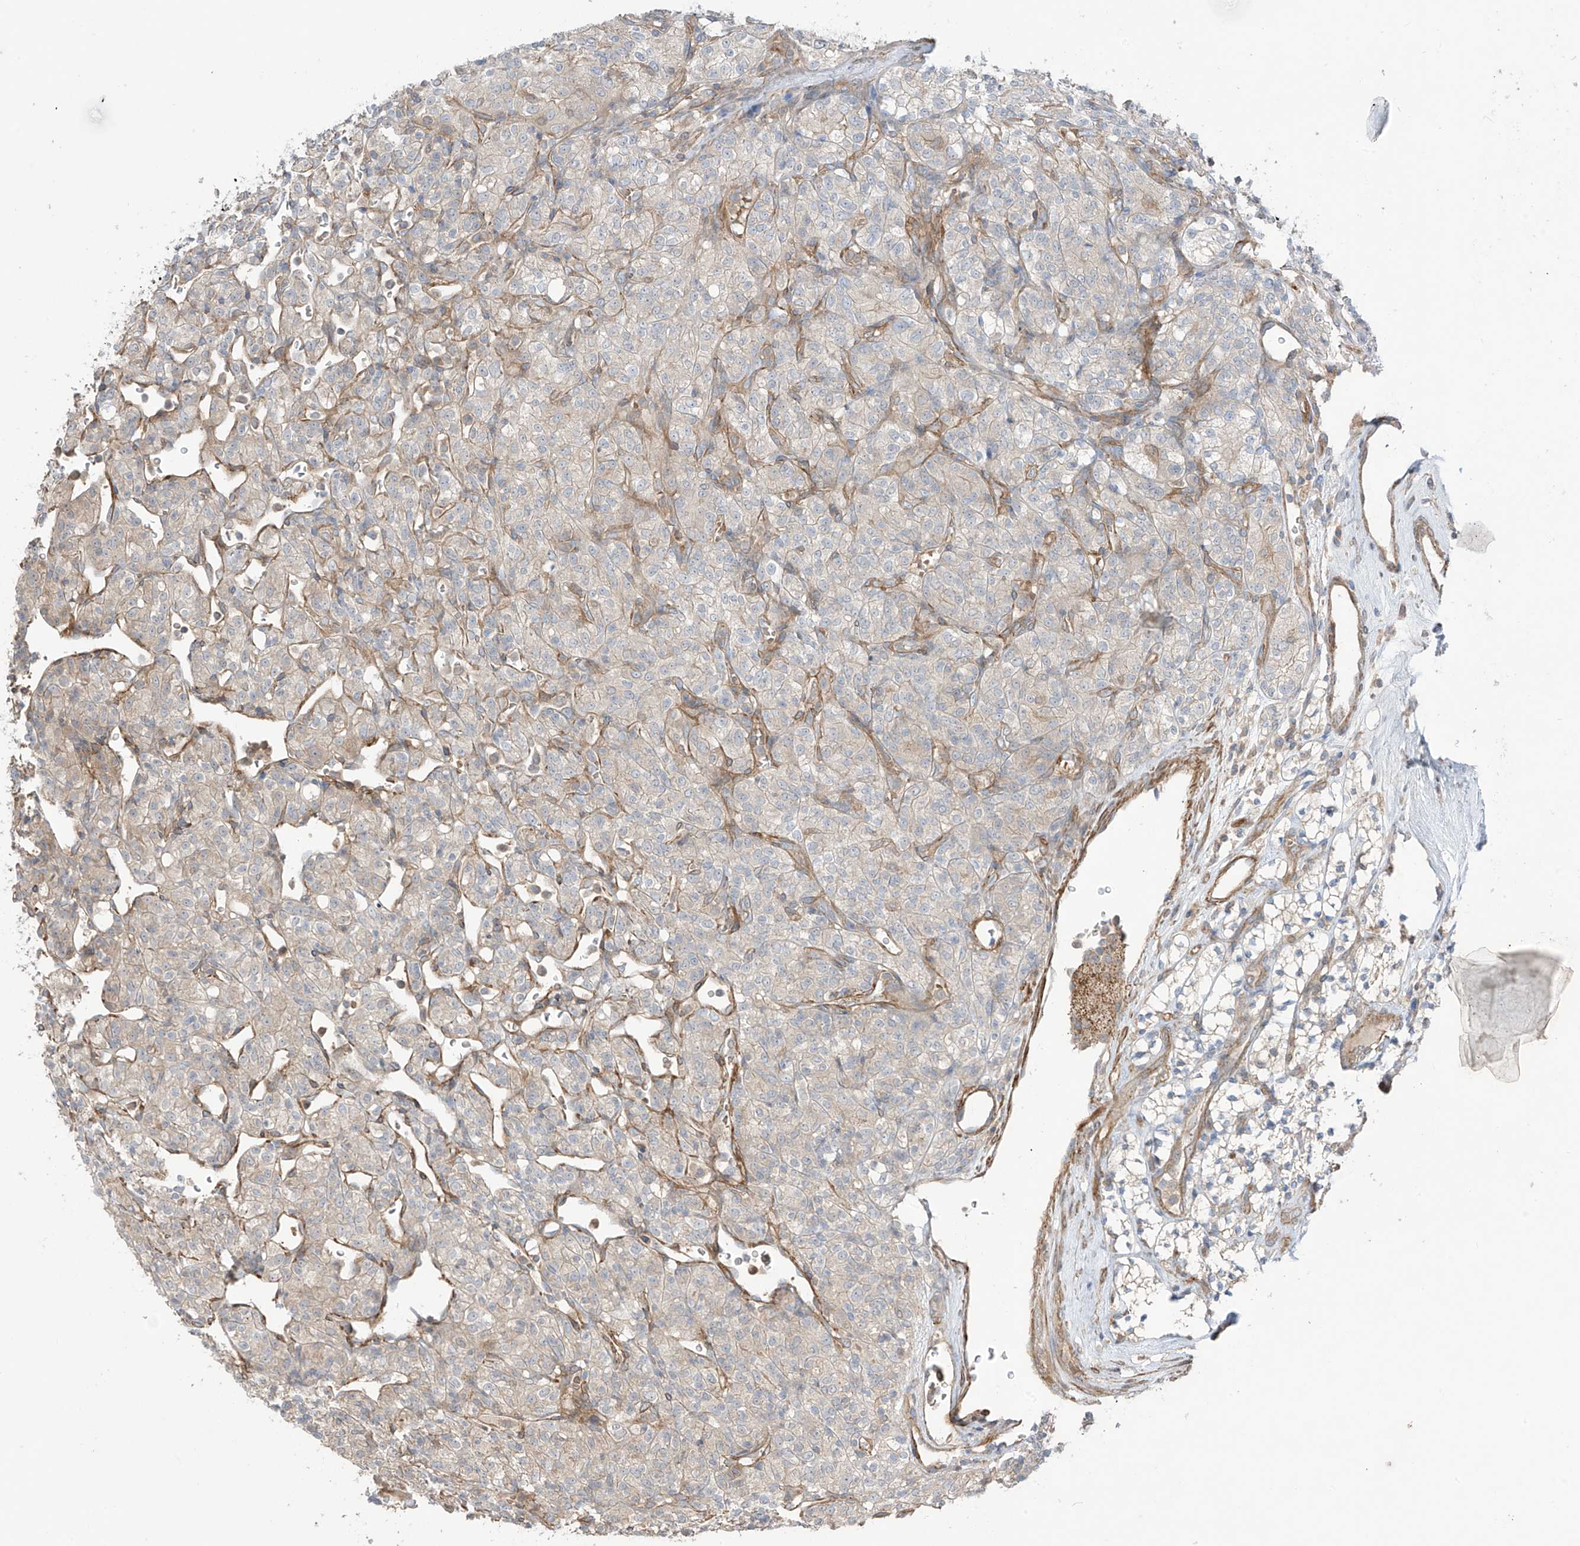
{"staining": {"intensity": "negative", "quantity": "none", "location": "none"}, "tissue": "renal cancer", "cell_type": "Tumor cells", "image_type": "cancer", "snomed": [{"axis": "morphology", "description": "Adenocarcinoma, NOS"}, {"axis": "topography", "description": "Kidney"}], "caption": "Immunohistochemistry (IHC) image of neoplastic tissue: renal cancer (adenocarcinoma) stained with DAB (3,3'-diaminobenzidine) exhibits no significant protein staining in tumor cells. (Brightfield microscopy of DAB (3,3'-diaminobenzidine) immunohistochemistry (IHC) at high magnification).", "gene": "TRMU", "patient": {"sex": "male", "age": 77}}